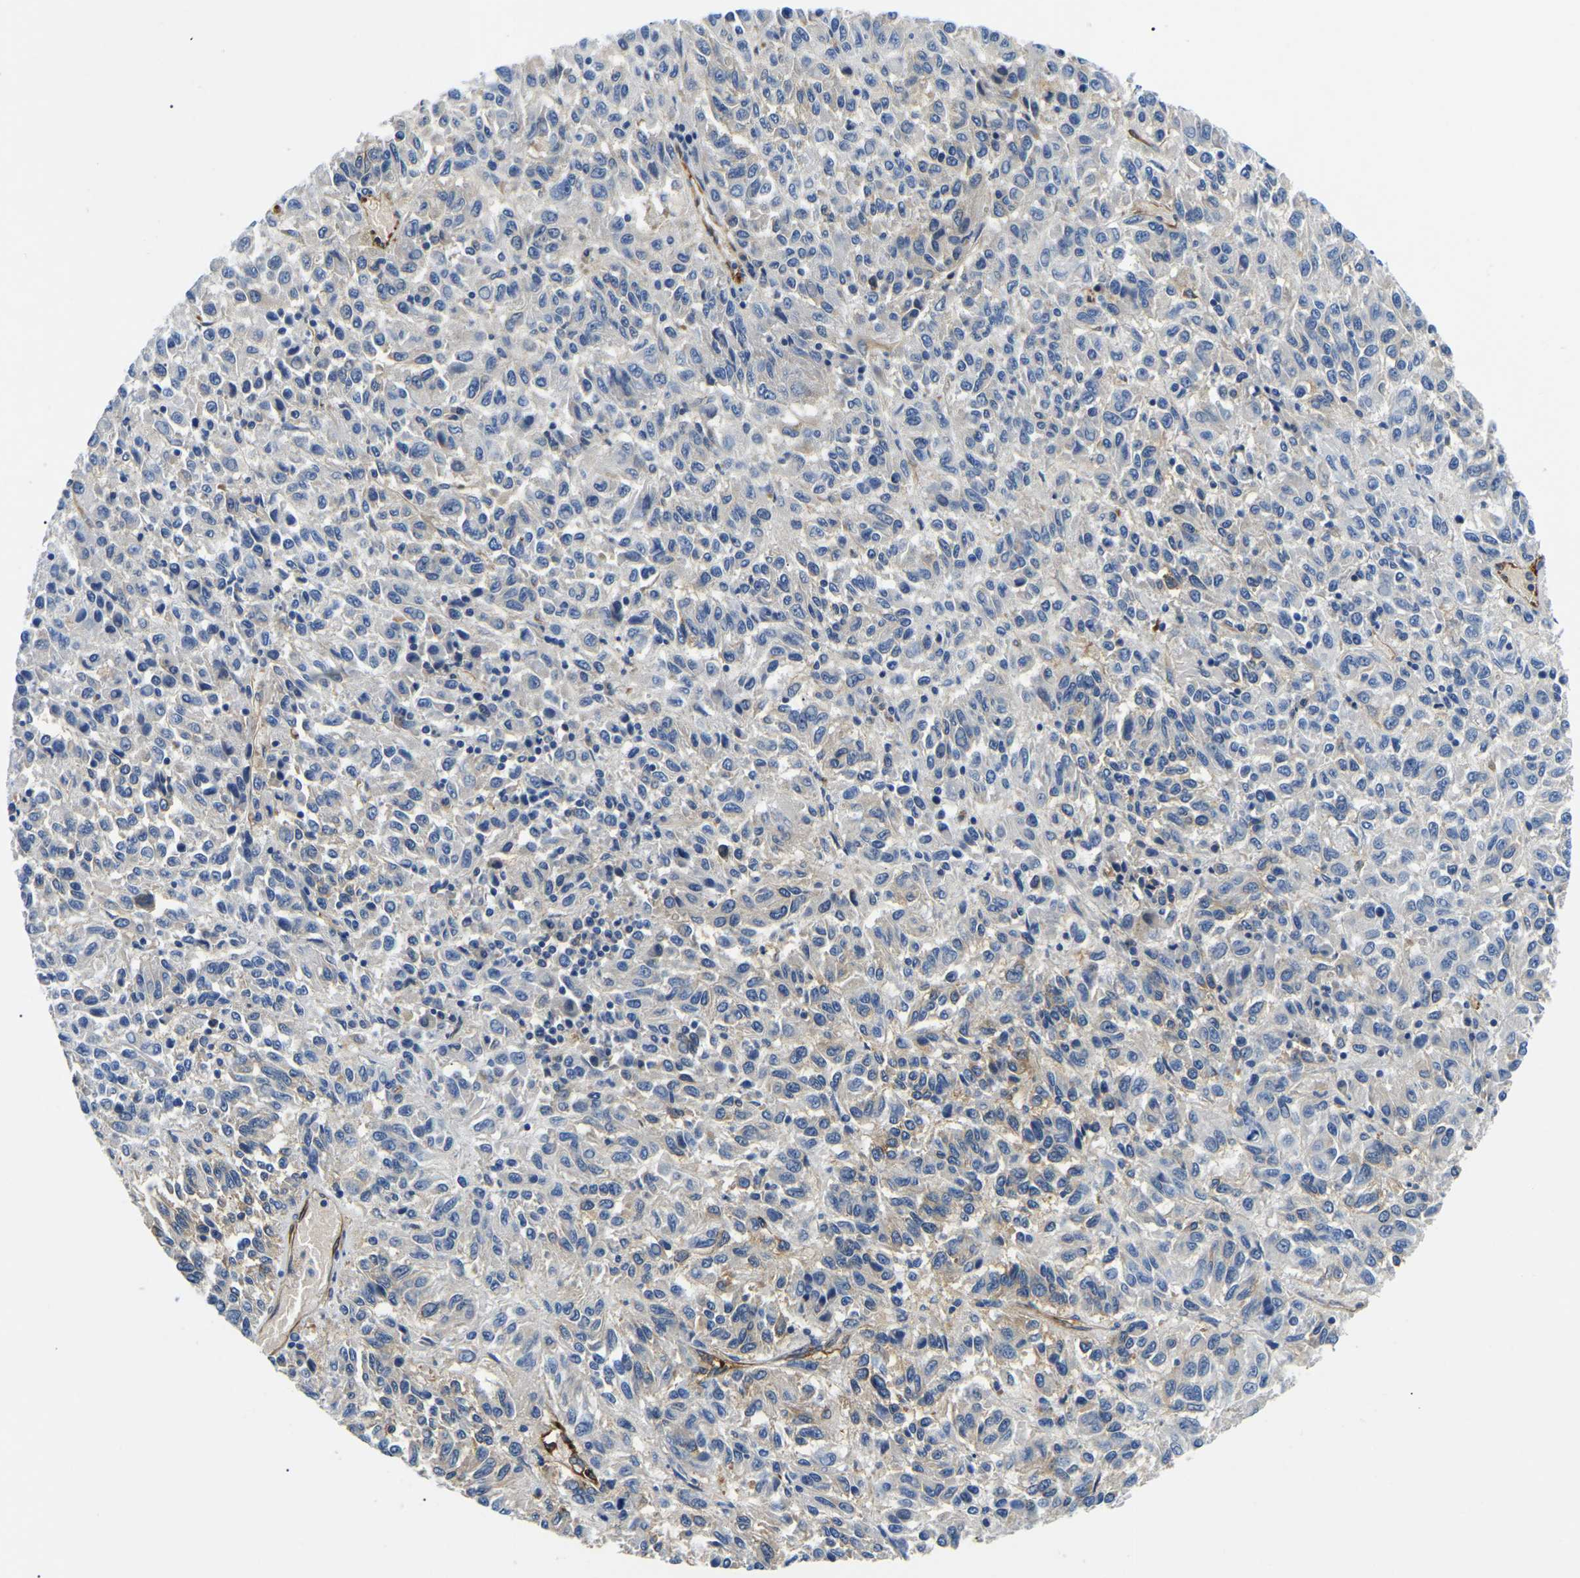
{"staining": {"intensity": "weak", "quantity": "<25%", "location": "cytoplasmic/membranous"}, "tissue": "melanoma", "cell_type": "Tumor cells", "image_type": "cancer", "snomed": [{"axis": "morphology", "description": "Malignant melanoma, Metastatic site"}, {"axis": "topography", "description": "Lung"}], "caption": "This photomicrograph is of malignant melanoma (metastatic site) stained with immunohistochemistry (IHC) to label a protein in brown with the nuclei are counter-stained blue. There is no positivity in tumor cells.", "gene": "DUSP8", "patient": {"sex": "male", "age": 64}}